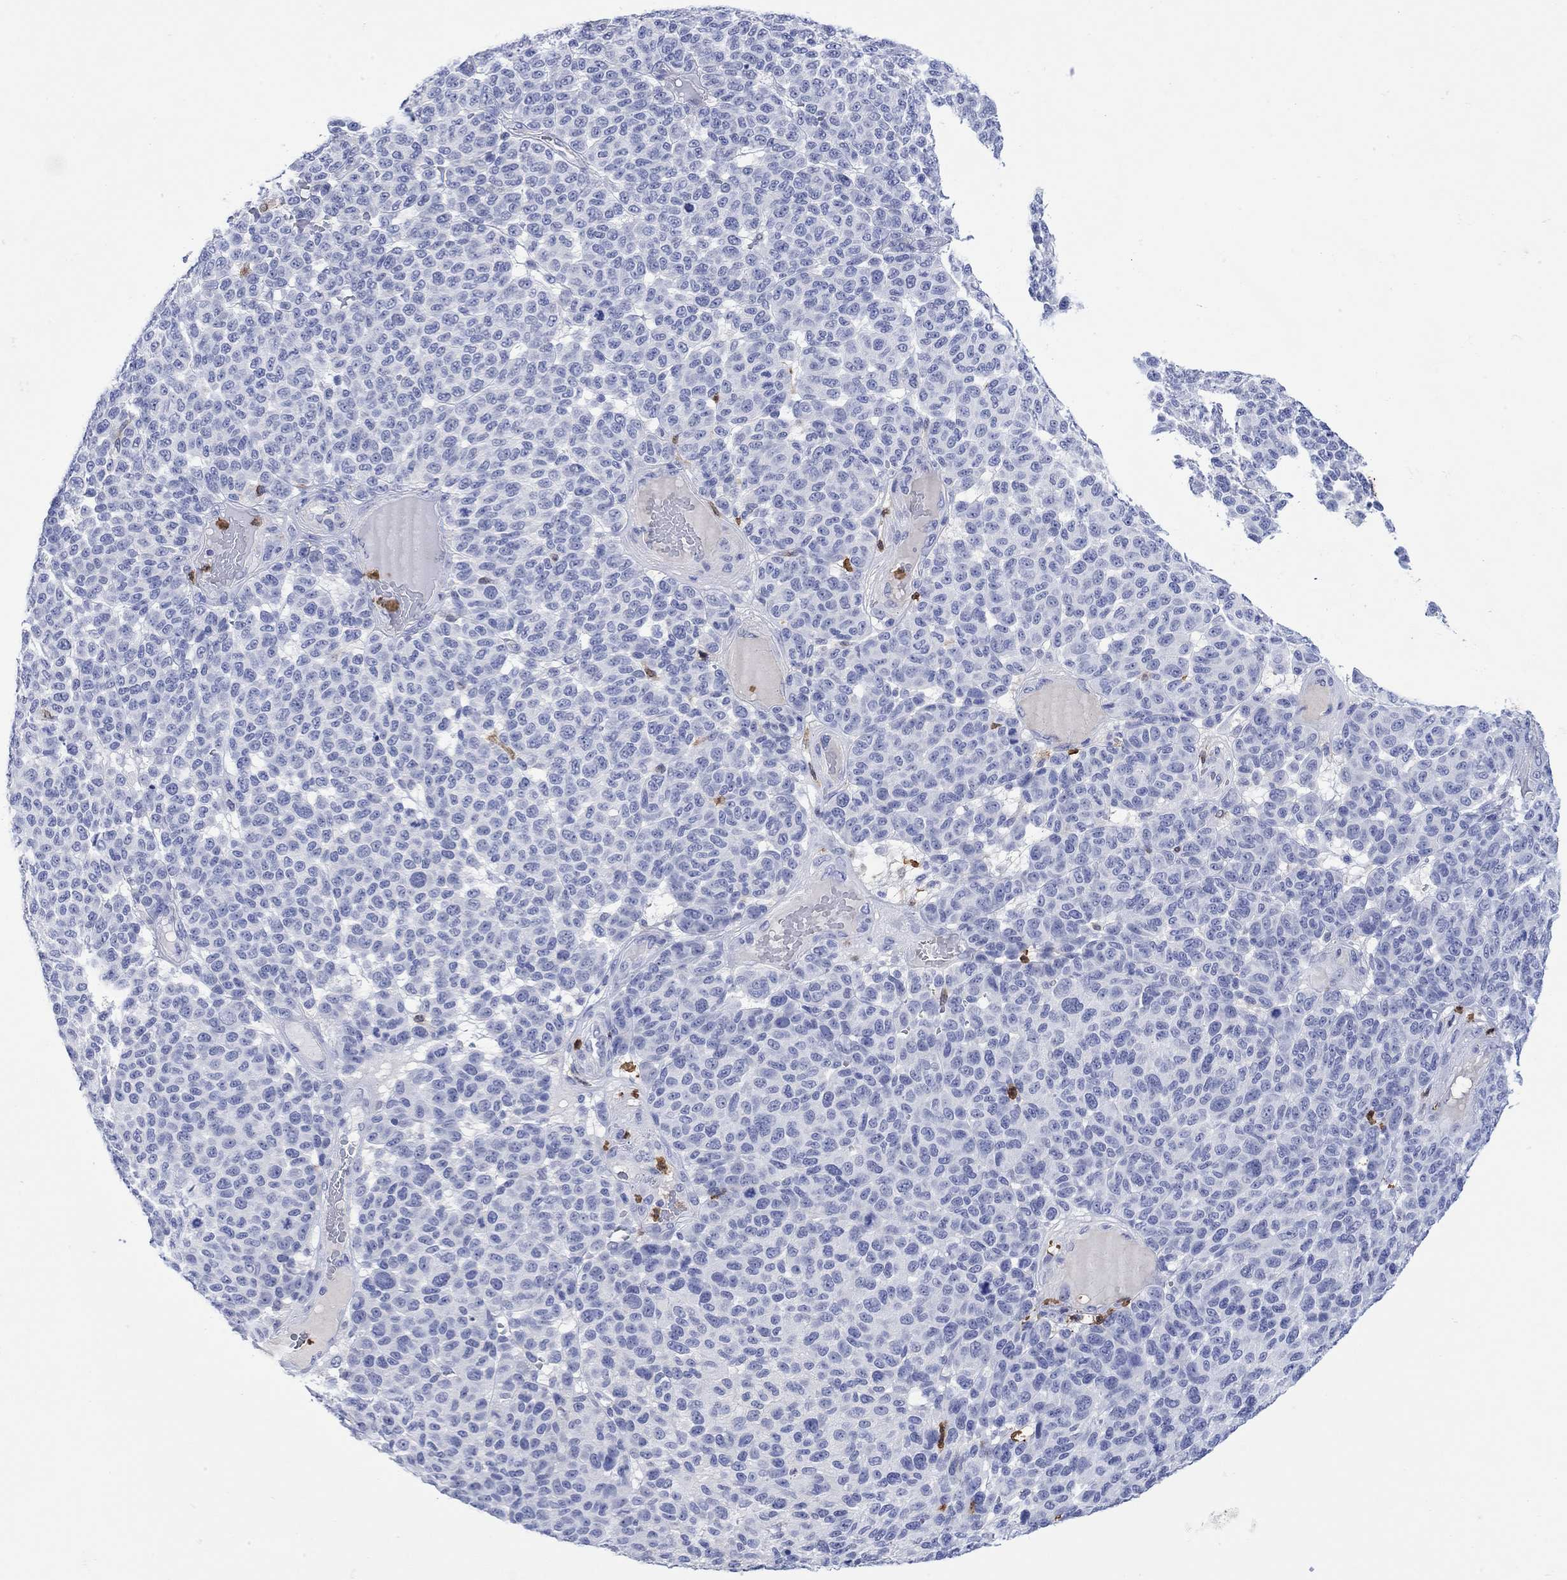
{"staining": {"intensity": "negative", "quantity": "none", "location": "none"}, "tissue": "melanoma", "cell_type": "Tumor cells", "image_type": "cancer", "snomed": [{"axis": "morphology", "description": "Malignant melanoma, NOS"}, {"axis": "topography", "description": "Skin"}], "caption": "Tumor cells show no significant positivity in melanoma.", "gene": "LINGO3", "patient": {"sex": "male", "age": 59}}